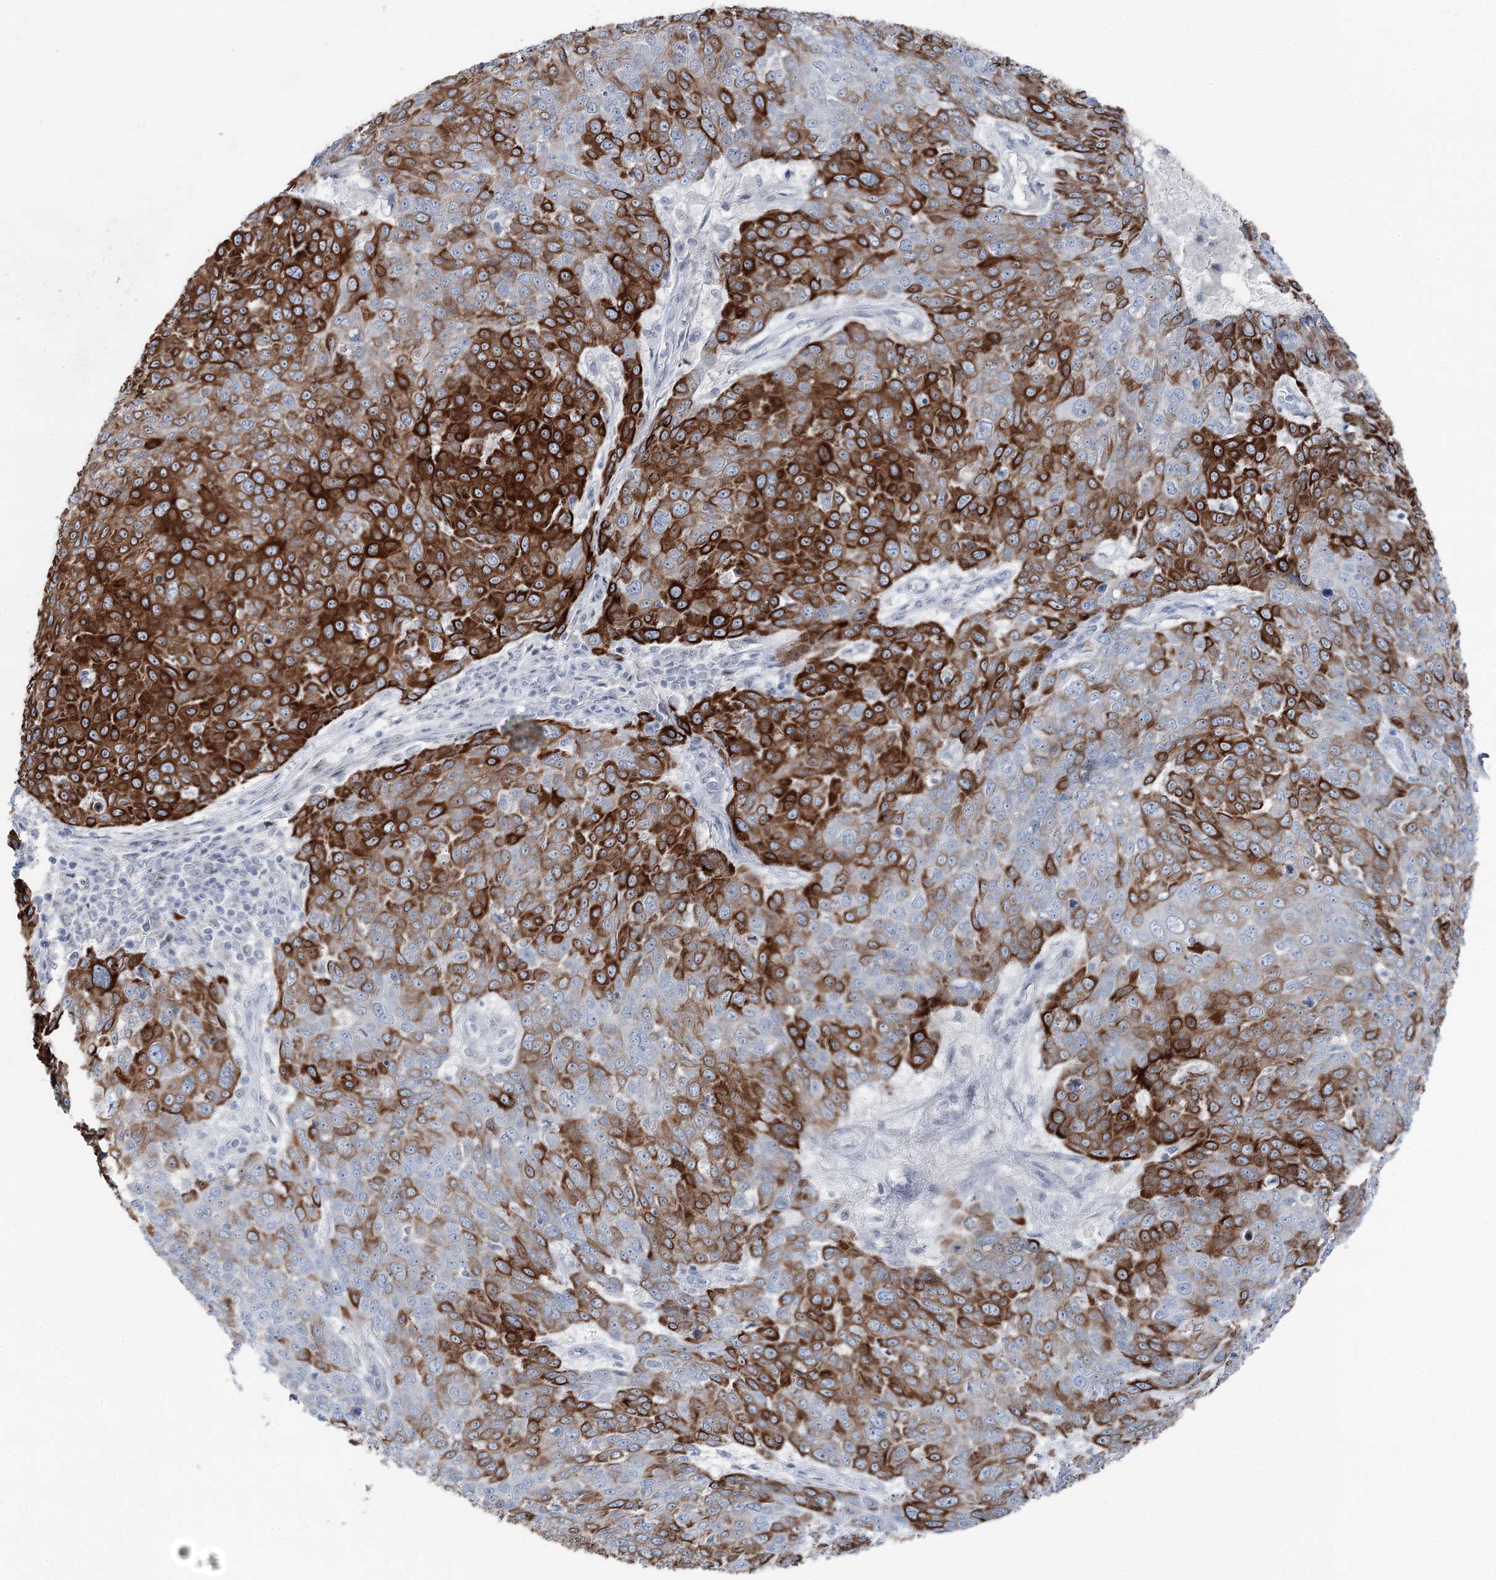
{"staining": {"intensity": "strong", "quantity": "25%-75%", "location": "cytoplasmic/membranous"}, "tissue": "skin cancer", "cell_type": "Tumor cells", "image_type": "cancer", "snomed": [{"axis": "morphology", "description": "Squamous cell carcinoma, NOS"}, {"axis": "topography", "description": "Skin"}], "caption": "Skin squamous cell carcinoma stained for a protein exhibits strong cytoplasmic/membranous positivity in tumor cells. The staining was performed using DAB, with brown indicating positive protein expression. Nuclei are stained blue with hematoxylin.", "gene": "STEEP1", "patient": {"sex": "male", "age": 71}}